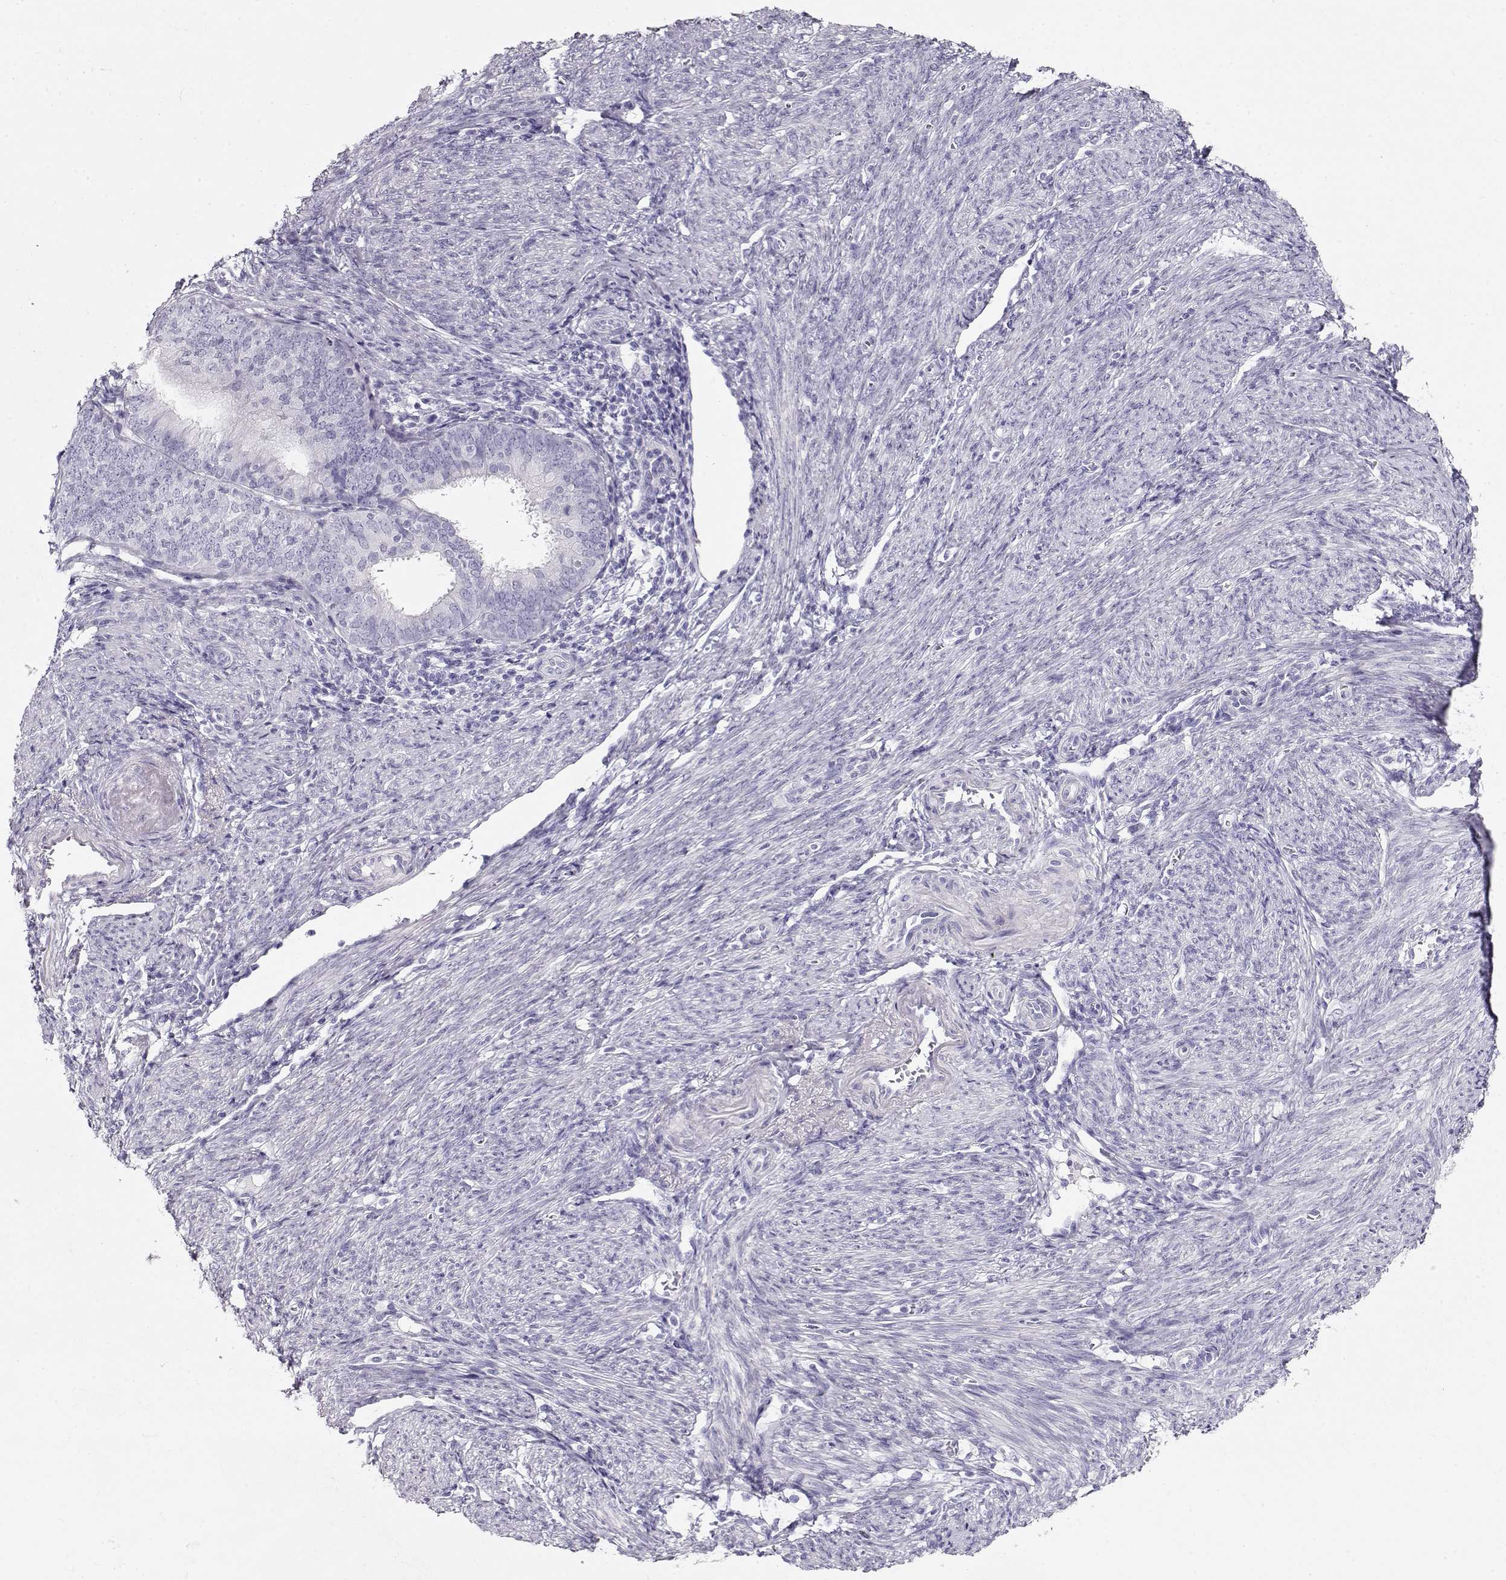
{"staining": {"intensity": "negative", "quantity": "none", "location": "none"}, "tissue": "endometrial cancer", "cell_type": "Tumor cells", "image_type": "cancer", "snomed": [{"axis": "morphology", "description": "Adenocarcinoma, NOS"}, {"axis": "topography", "description": "Endometrium"}], "caption": "This is an IHC photomicrograph of human adenocarcinoma (endometrial). There is no positivity in tumor cells.", "gene": "ACTN2", "patient": {"sex": "female", "age": 57}}